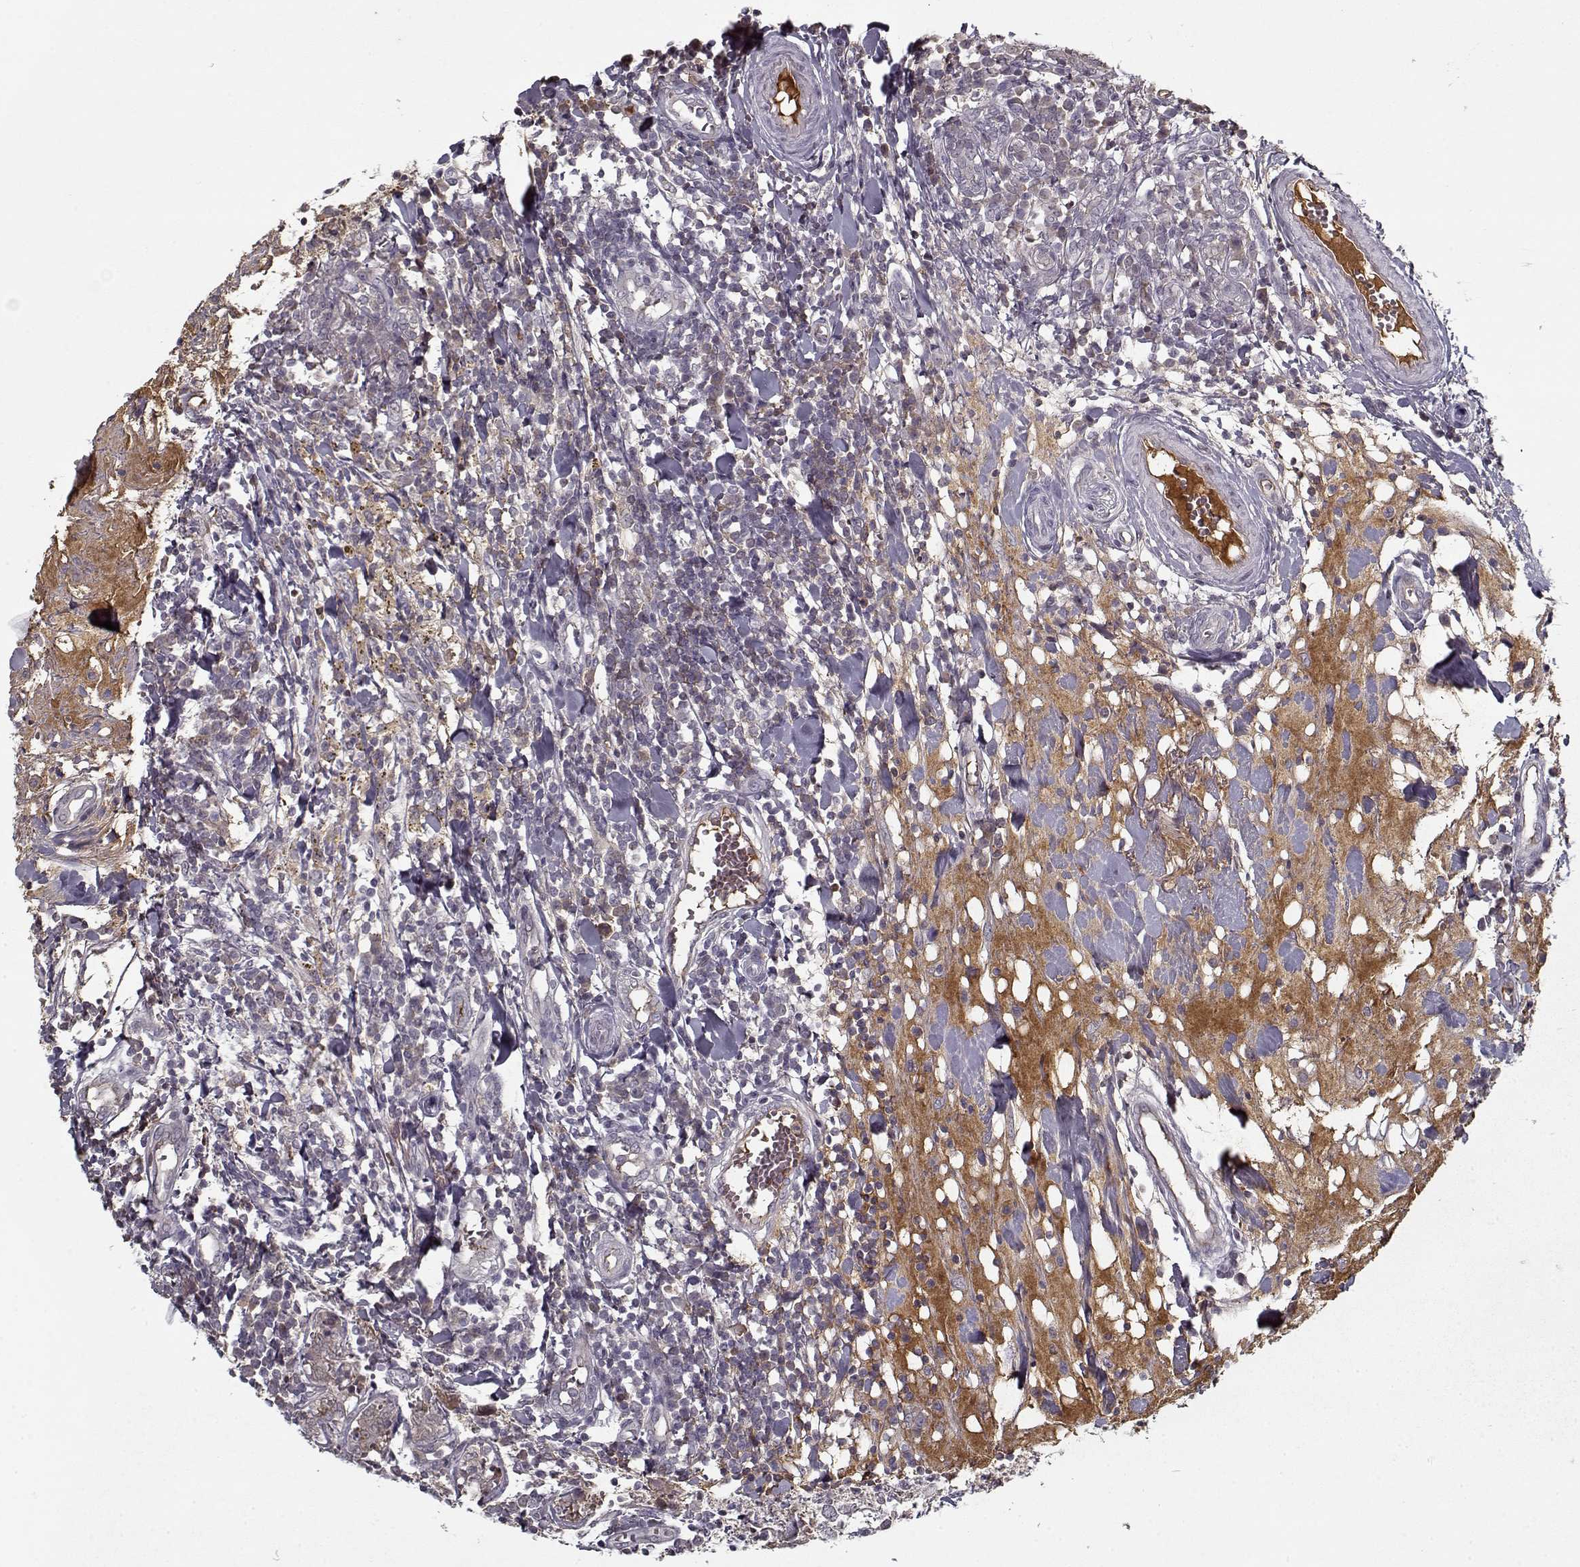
{"staining": {"intensity": "negative", "quantity": "none", "location": "none"}, "tissue": "breast cancer", "cell_type": "Tumor cells", "image_type": "cancer", "snomed": [{"axis": "morphology", "description": "Duct carcinoma"}, {"axis": "topography", "description": "Breast"}], "caption": "DAB (3,3'-diaminobenzidine) immunohistochemical staining of breast intraductal carcinoma exhibits no significant staining in tumor cells. (DAB (3,3'-diaminobenzidine) IHC, high magnification).", "gene": "AFM", "patient": {"sex": "female", "age": 30}}